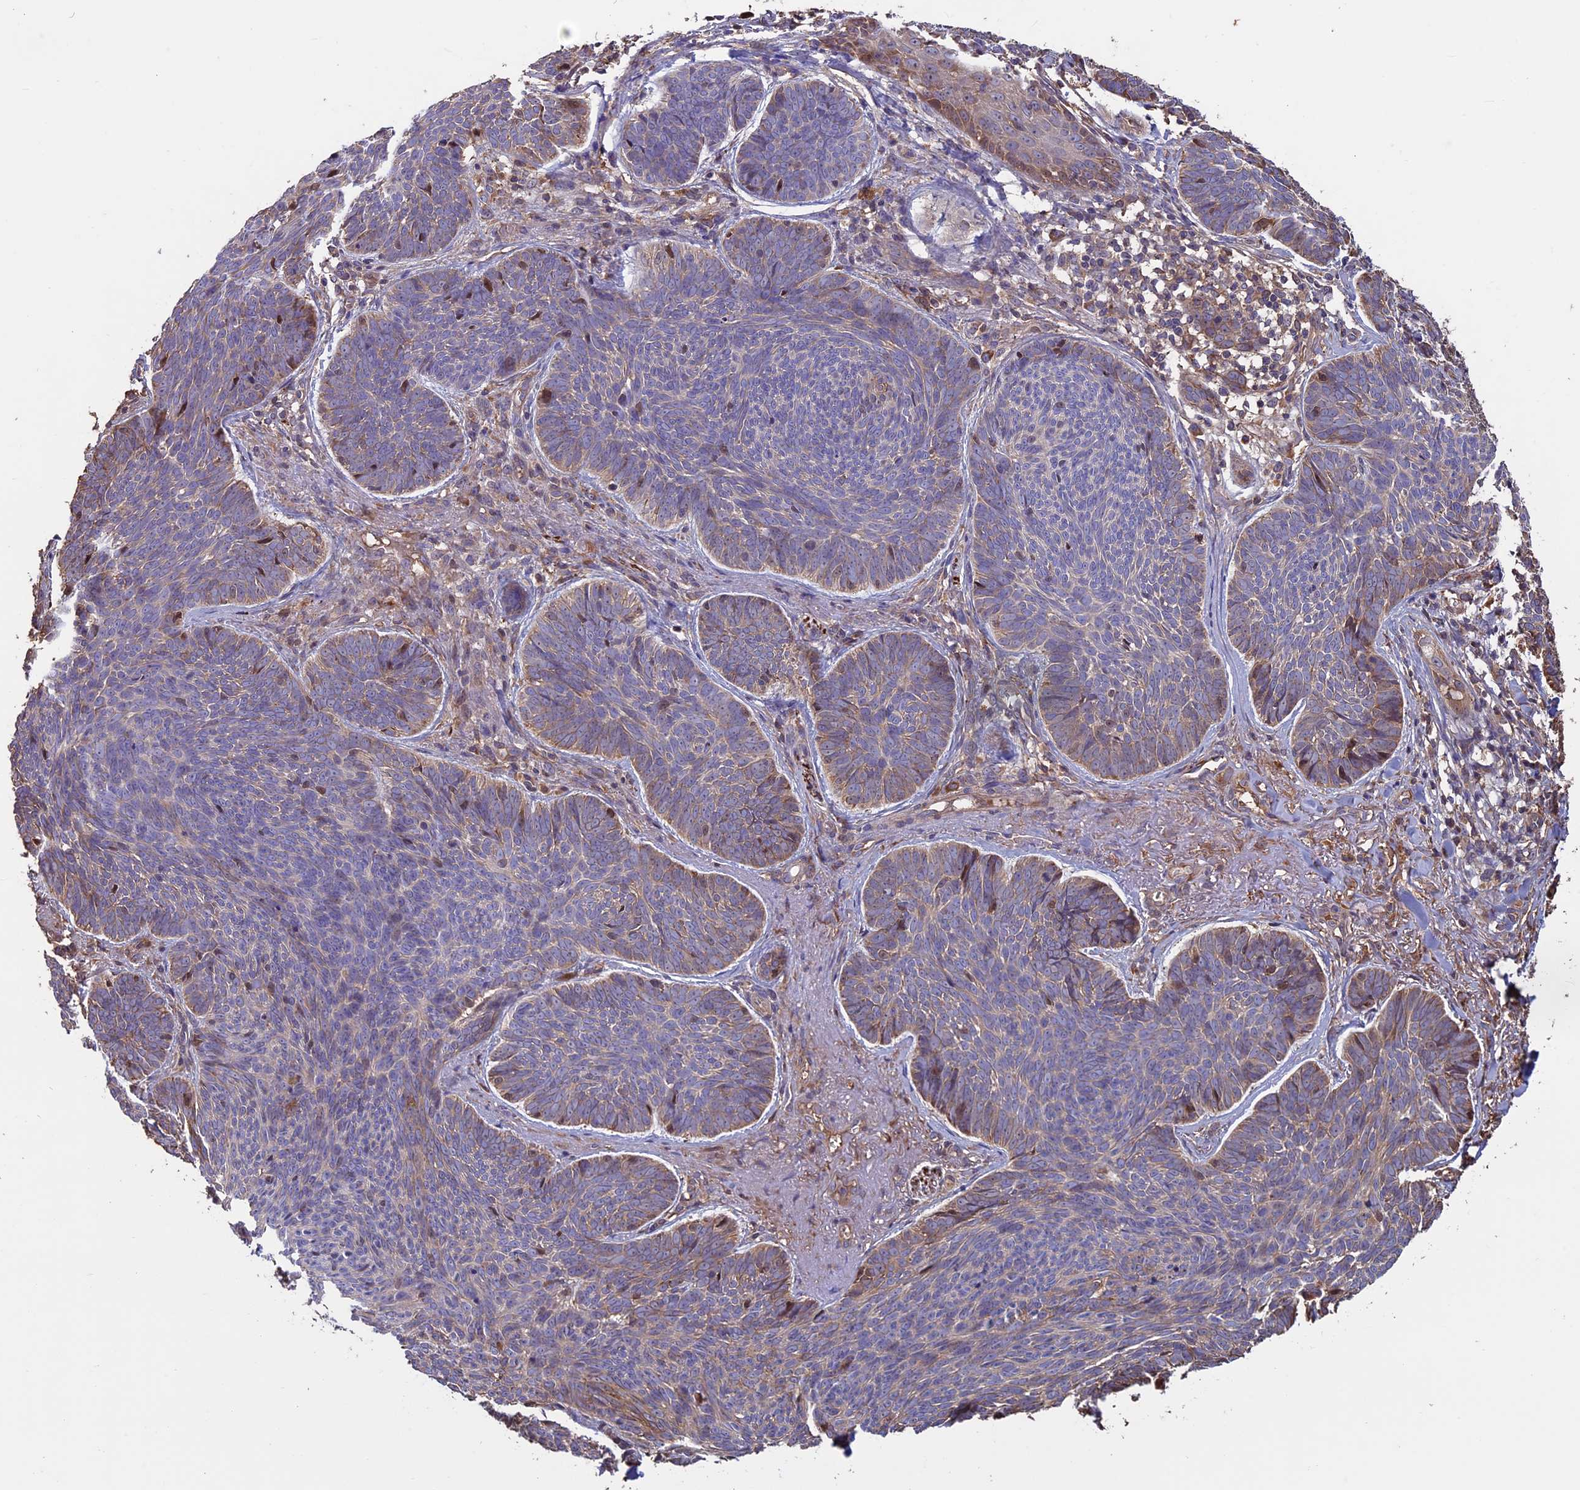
{"staining": {"intensity": "weak", "quantity": "<25%", "location": "cytoplasmic/membranous"}, "tissue": "skin cancer", "cell_type": "Tumor cells", "image_type": "cancer", "snomed": [{"axis": "morphology", "description": "Basal cell carcinoma"}, {"axis": "topography", "description": "Skin"}], "caption": "A high-resolution photomicrograph shows immunohistochemistry staining of skin basal cell carcinoma, which reveals no significant expression in tumor cells. Brightfield microscopy of immunohistochemistry (IHC) stained with DAB (brown) and hematoxylin (blue), captured at high magnification.", "gene": "VWA3A", "patient": {"sex": "female", "age": 74}}